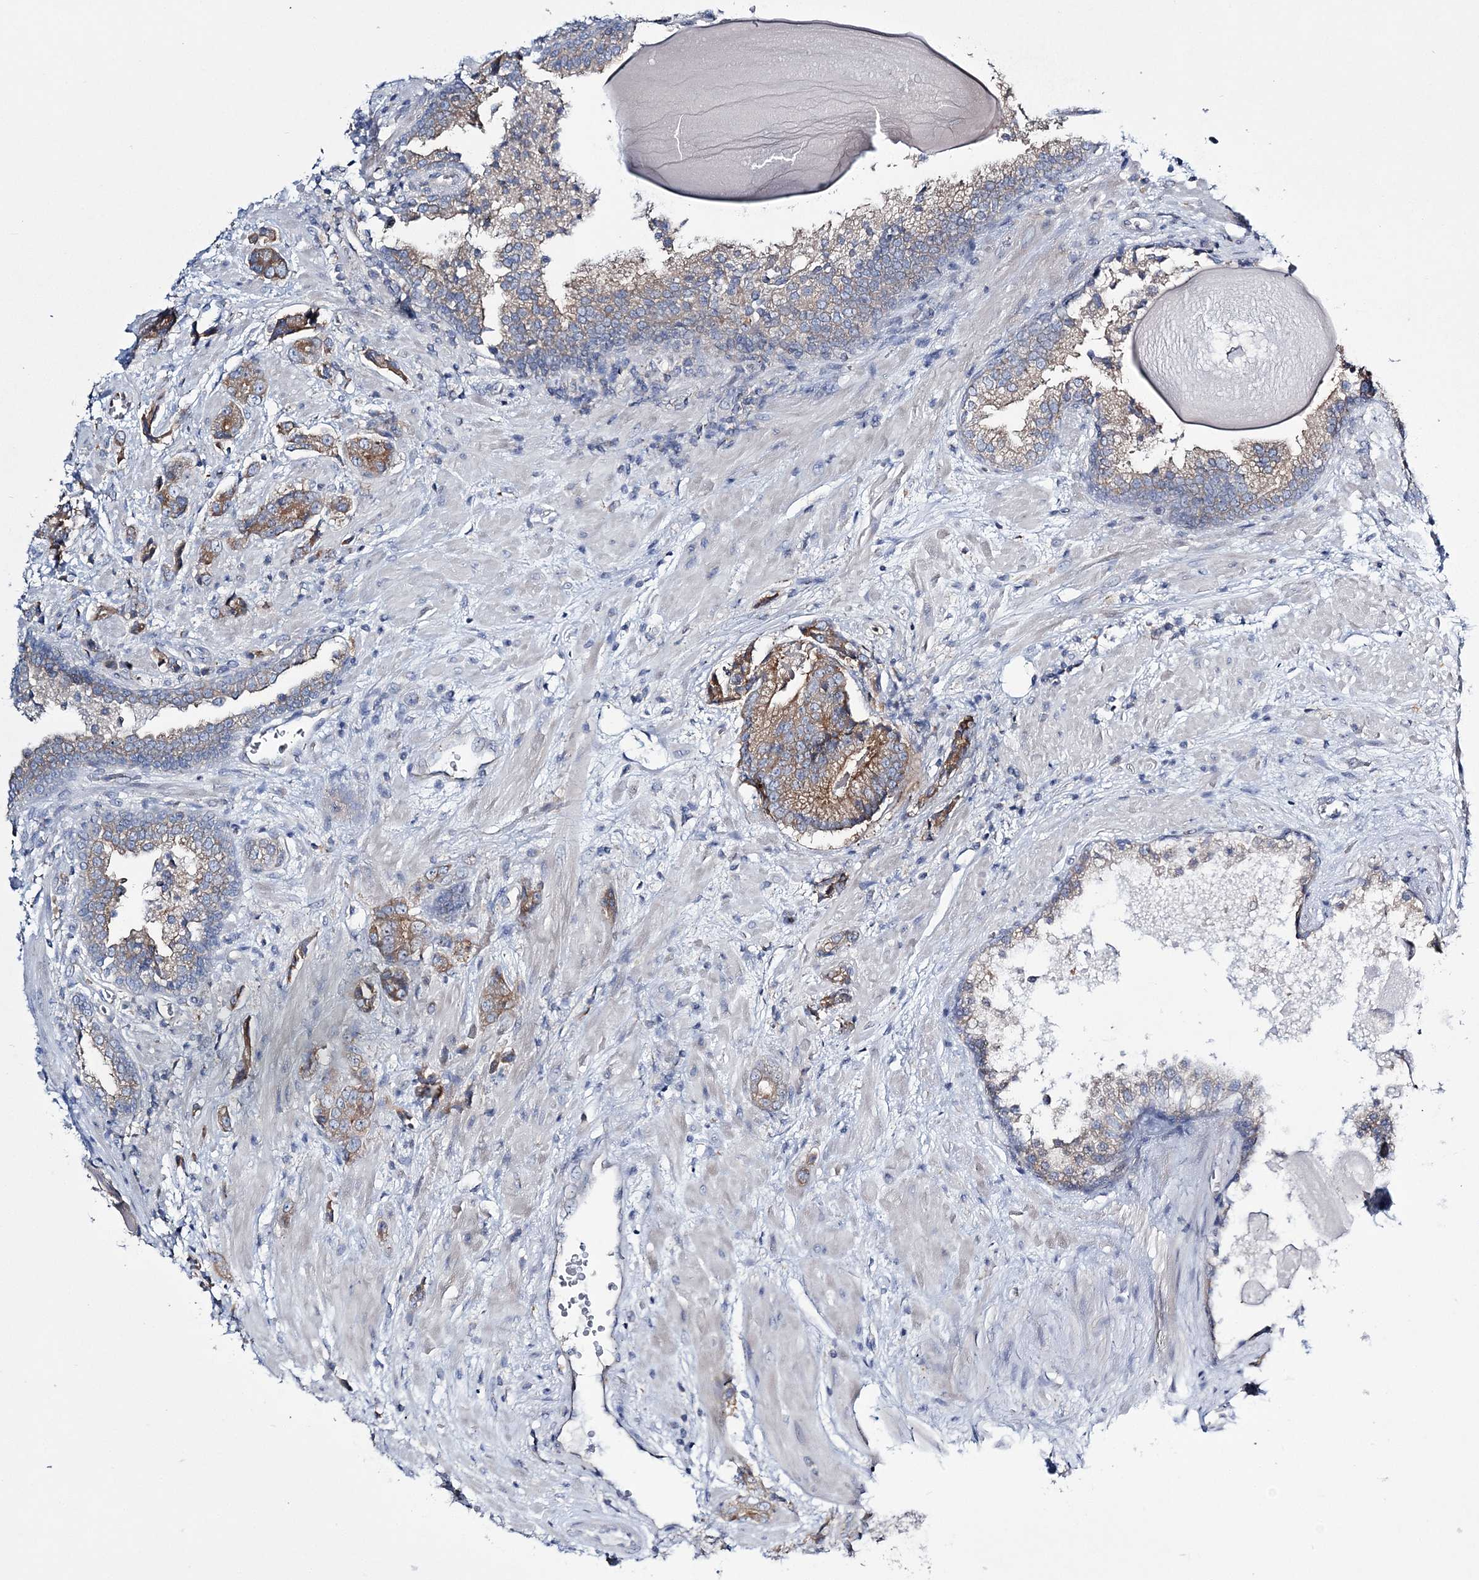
{"staining": {"intensity": "moderate", "quantity": "25%-75%", "location": "cytoplasmic/membranous"}, "tissue": "prostate cancer", "cell_type": "Tumor cells", "image_type": "cancer", "snomed": [{"axis": "morphology", "description": "Adenocarcinoma, High grade"}, {"axis": "topography", "description": "Prostate"}], "caption": "Approximately 25%-75% of tumor cells in prostate cancer (high-grade adenocarcinoma) exhibit moderate cytoplasmic/membranous protein expression as visualized by brown immunohistochemical staining.", "gene": "ATP11B", "patient": {"sex": "male", "age": 57}}